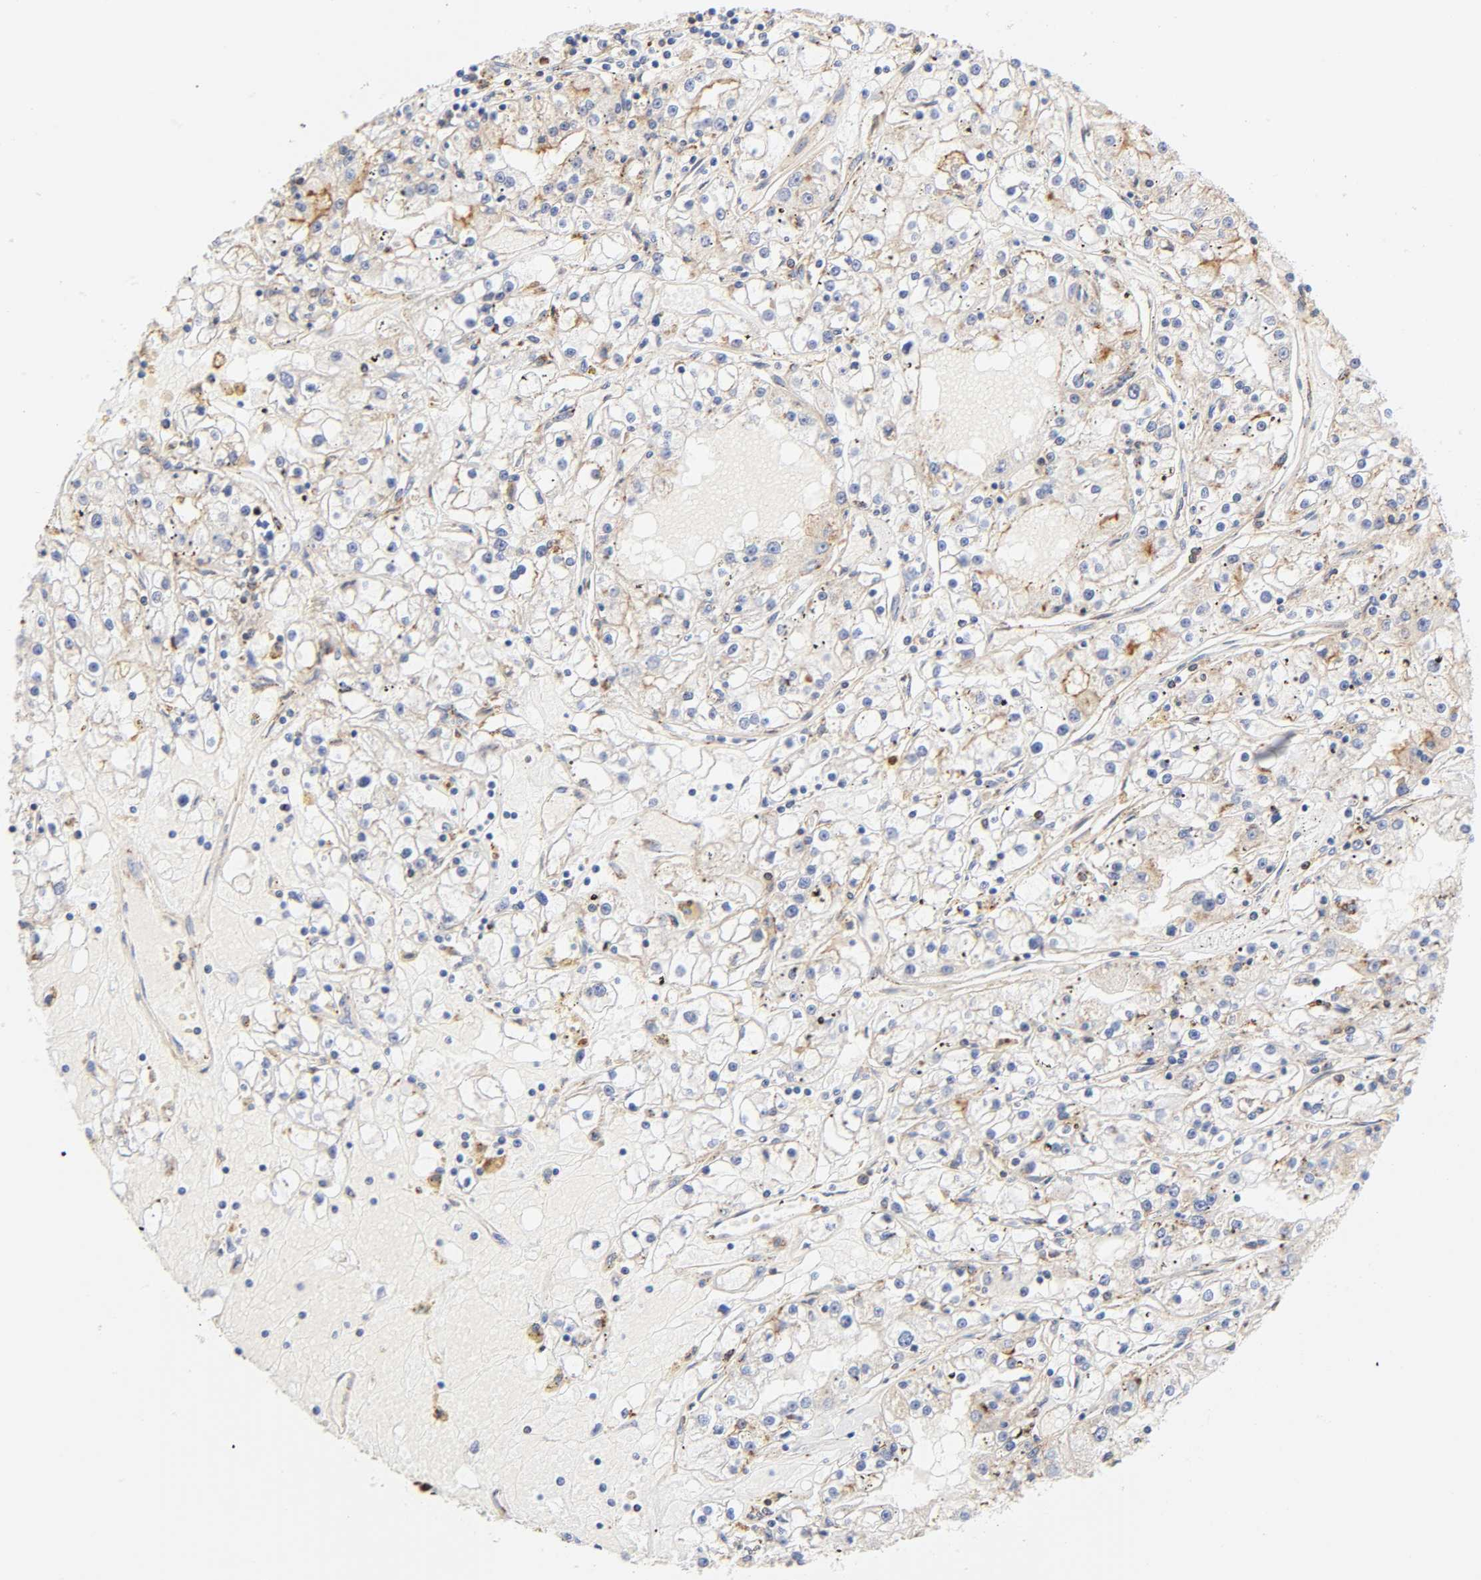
{"staining": {"intensity": "weak", "quantity": "25%-75%", "location": "cytoplasmic/membranous"}, "tissue": "renal cancer", "cell_type": "Tumor cells", "image_type": "cancer", "snomed": [{"axis": "morphology", "description": "Adenocarcinoma, NOS"}, {"axis": "topography", "description": "Kidney"}], "caption": "Immunohistochemistry (IHC) image of neoplastic tissue: human renal cancer (adenocarcinoma) stained using immunohistochemistry shows low levels of weak protein expression localized specifically in the cytoplasmic/membranous of tumor cells, appearing as a cytoplasmic/membranous brown color.", "gene": "ANXA7", "patient": {"sex": "male", "age": 56}}